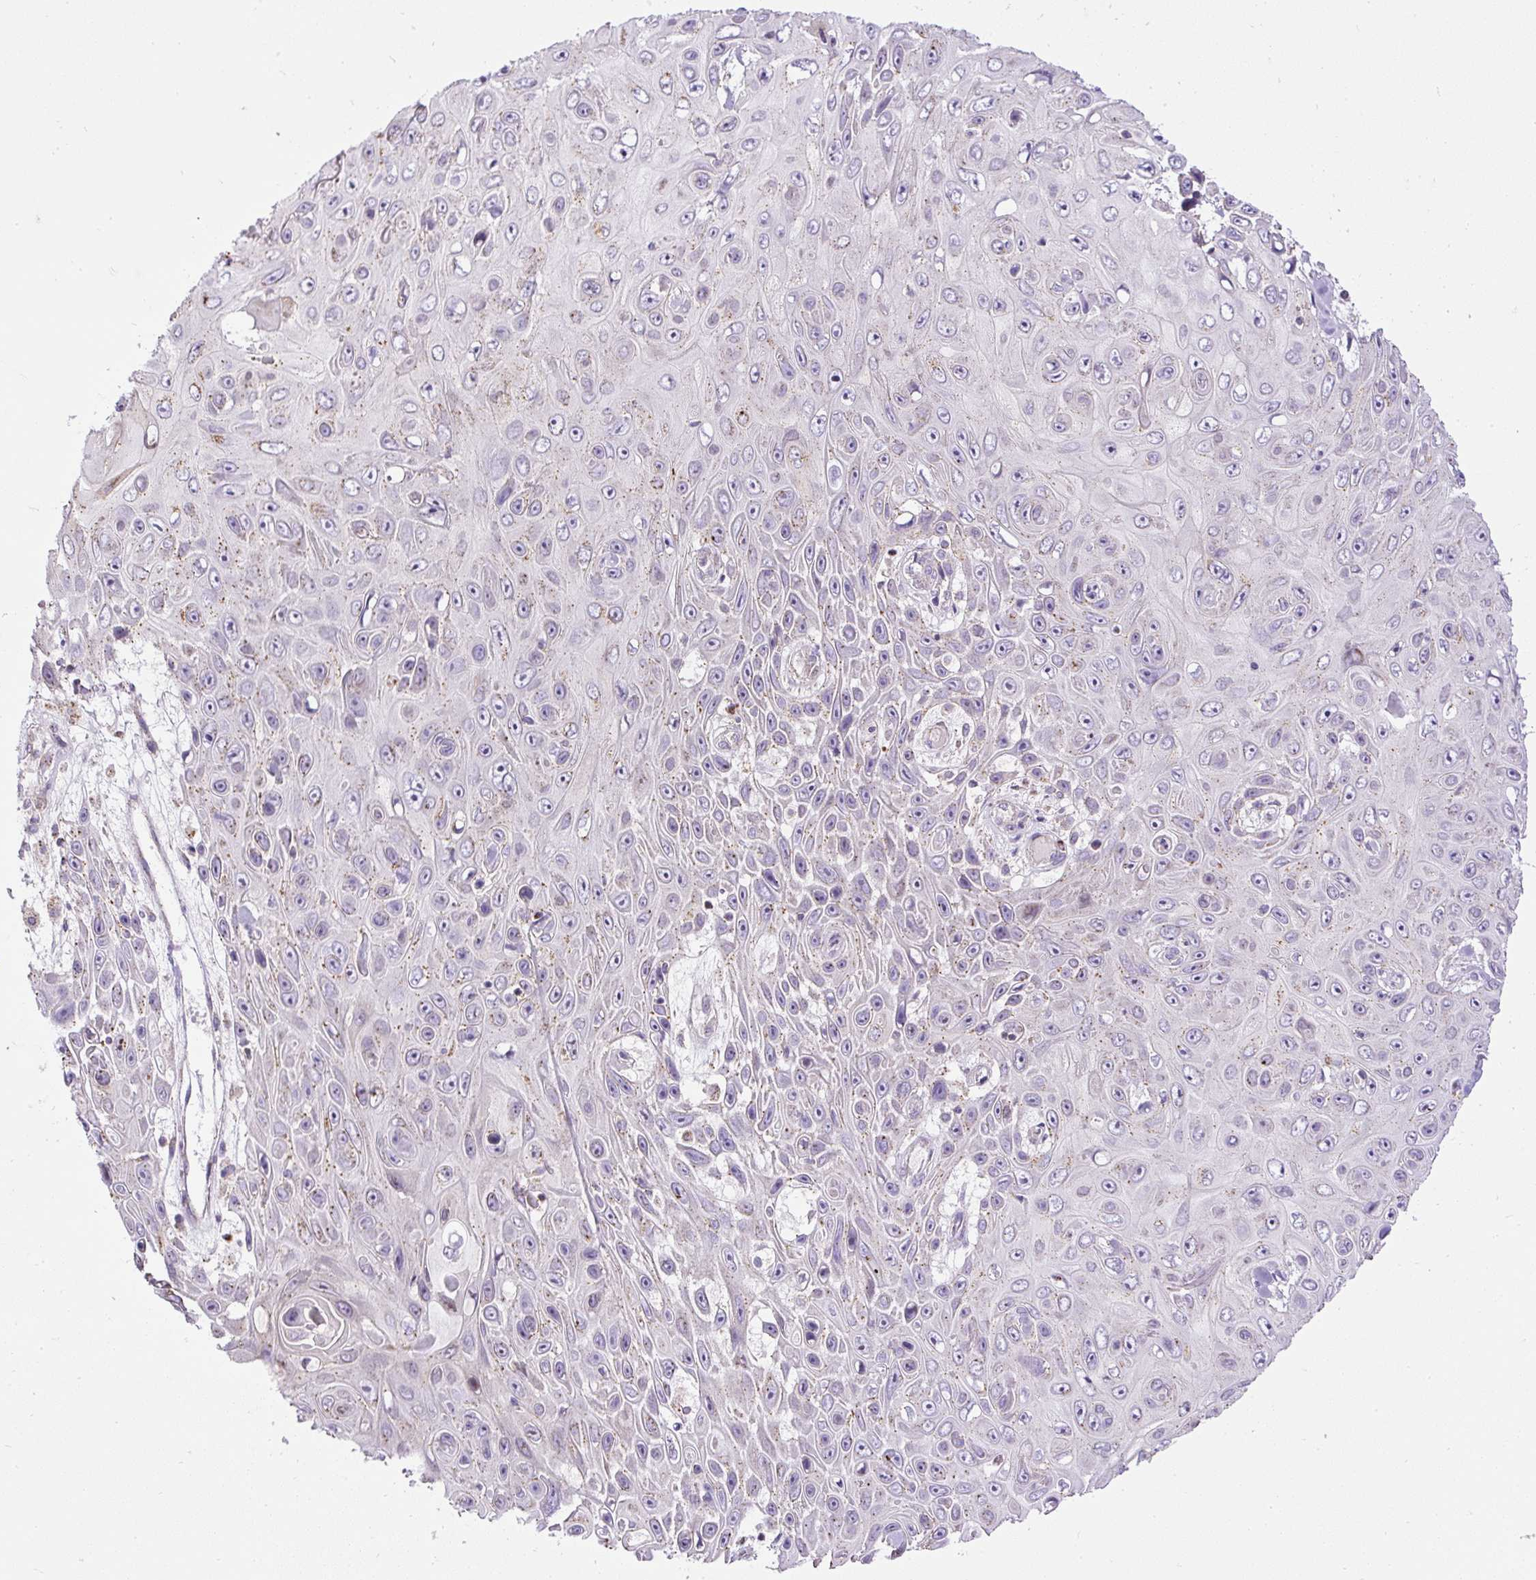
{"staining": {"intensity": "negative", "quantity": "none", "location": "none"}, "tissue": "skin cancer", "cell_type": "Tumor cells", "image_type": "cancer", "snomed": [{"axis": "morphology", "description": "Squamous cell carcinoma, NOS"}, {"axis": "topography", "description": "Skin"}], "caption": "The image reveals no significant positivity in tumor cells of skin cancer. The staining was performed using DAB (3,3'-diaminobenzidine) to visualize the protein expression in brown, while the nuclei were stained in blue with hematoxylin (Magnification: 20x).", "gene": "CFAP47", "patient": {"sex": "male", "age": 82}}